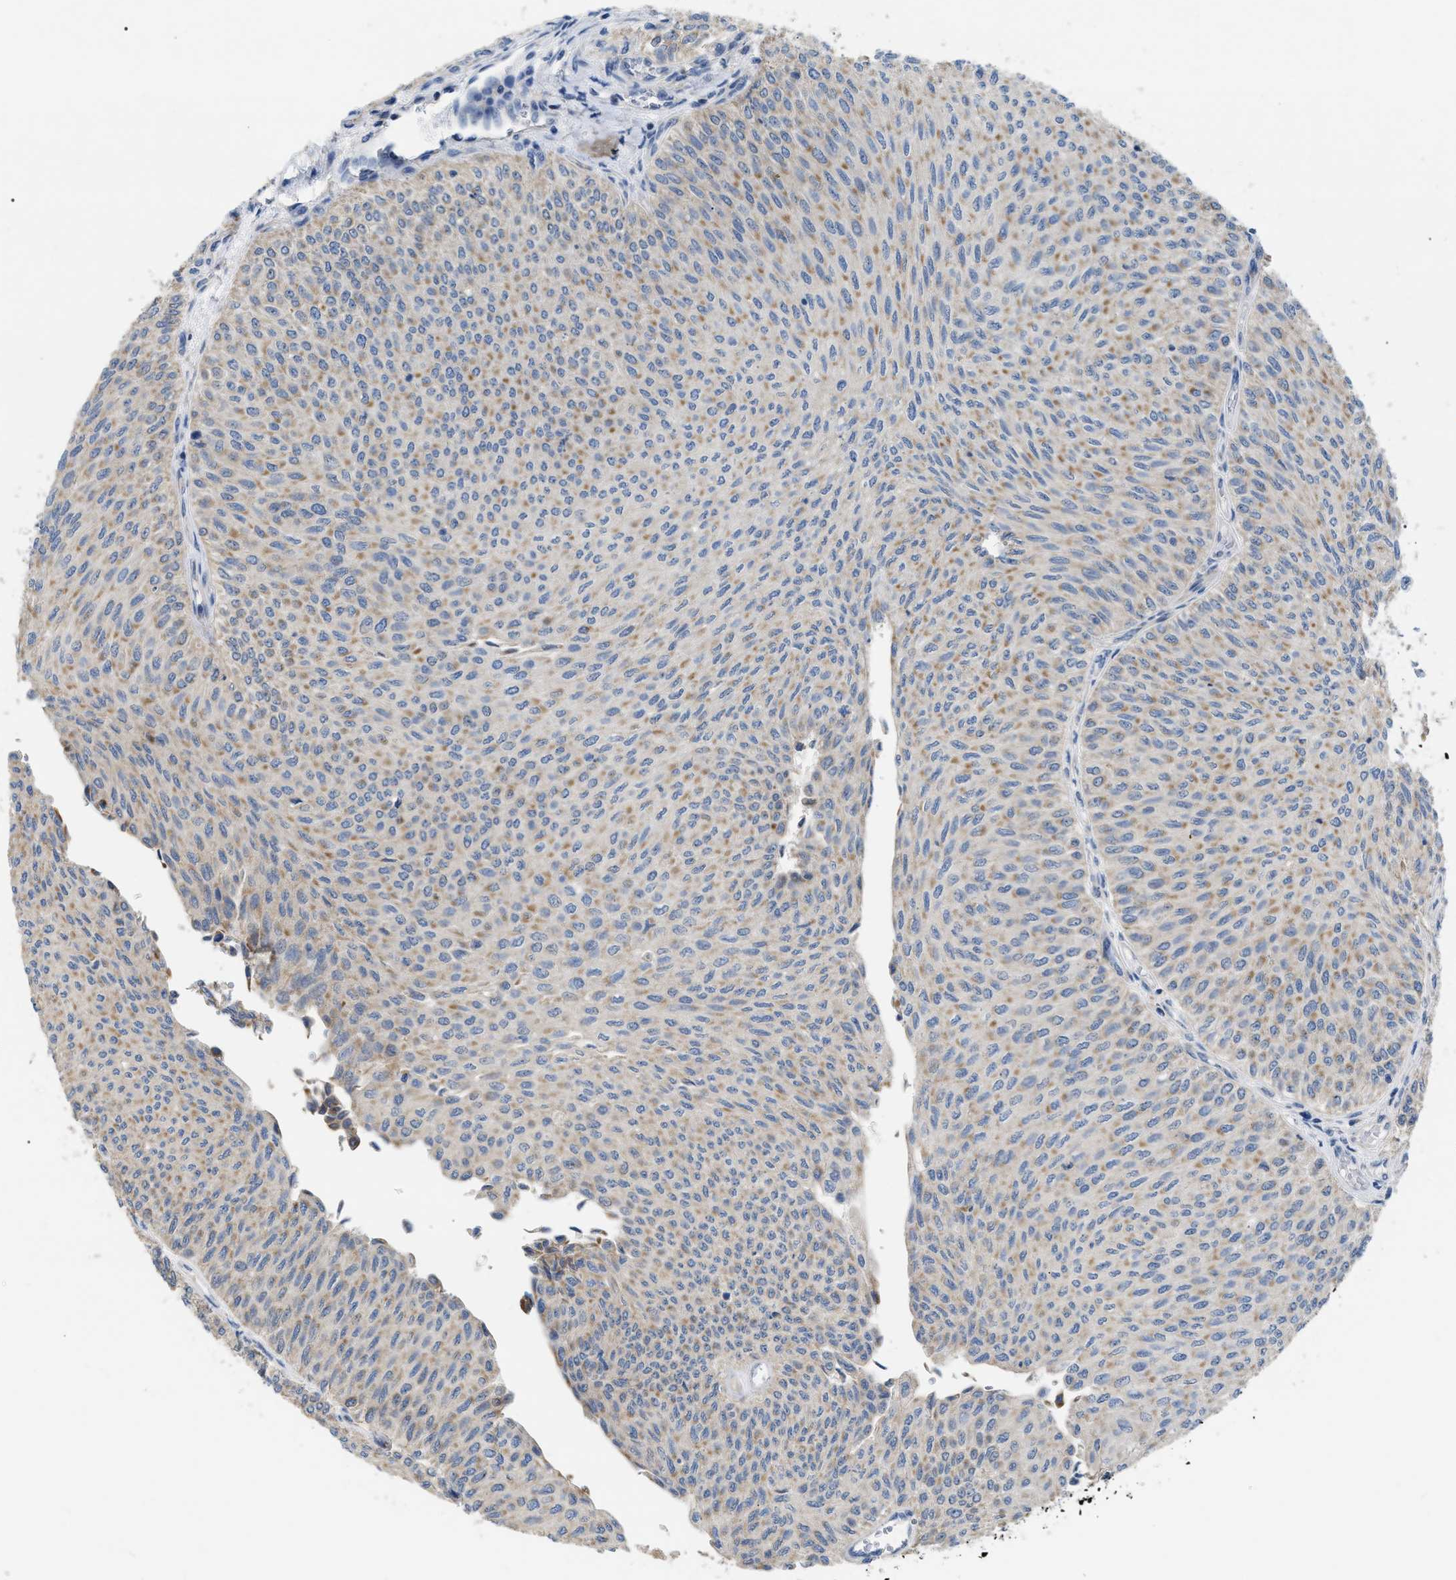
{"staining": {"intensity": "weak", "quantity": ">75%", "location": "cytoplasmic/membranous"}, "tissue": "urothelial cancer", "cell_type": "Tumor cells", "image_type": "cancer", "snomed": [{"axis": "morphology", "description": "Urothelial carcinoma, Low grade"}, {"axis": "topography", "description": "Urinary bladder"}], "caption": "Low-grade urothelial carcinoma stained with a protein marker displays weak staining in tumor cells.", "gene": "DHX58", "patient": {"sex": "male", "age": 78}}